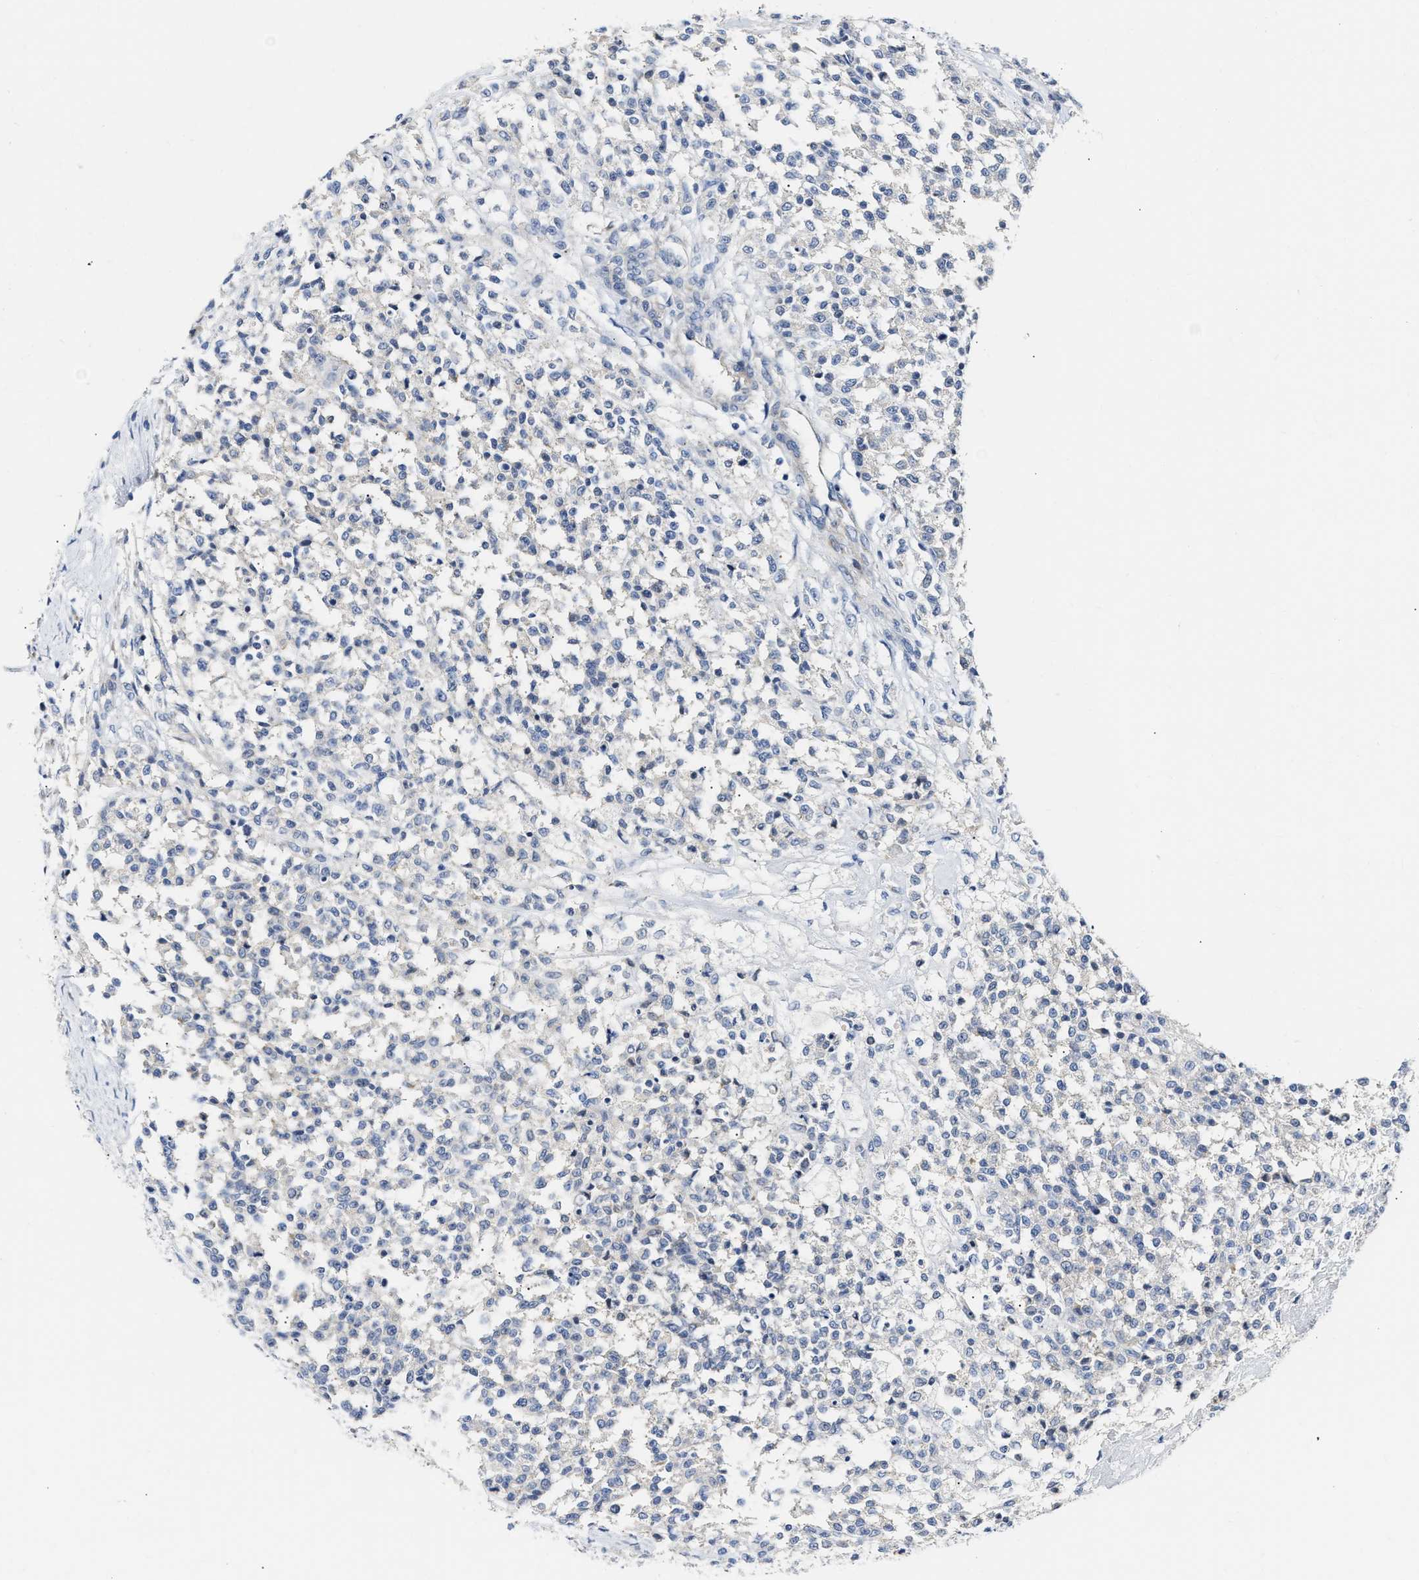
{"staining": {"intensity": "negative", "quantity": "none", "location": "none"}, "tissue": "testis cancer", "cell_type": "Tumor cells", "image_type": "cancer", "snomed": [{"axis": "morphology", "description": "Seminoma, NOS"}, {"axis": "topography", "description": "Testis"}], "caption": "Immunohistochemistry (IHC) of human seminoma (testis) reveals no positivity in tumor cells. The staining is performed using DAB brown chromogen with nuclei counter-stained in using hematoxylin.", "gene": "FHL1", "patient": {"sex": "male", "age": 59}}